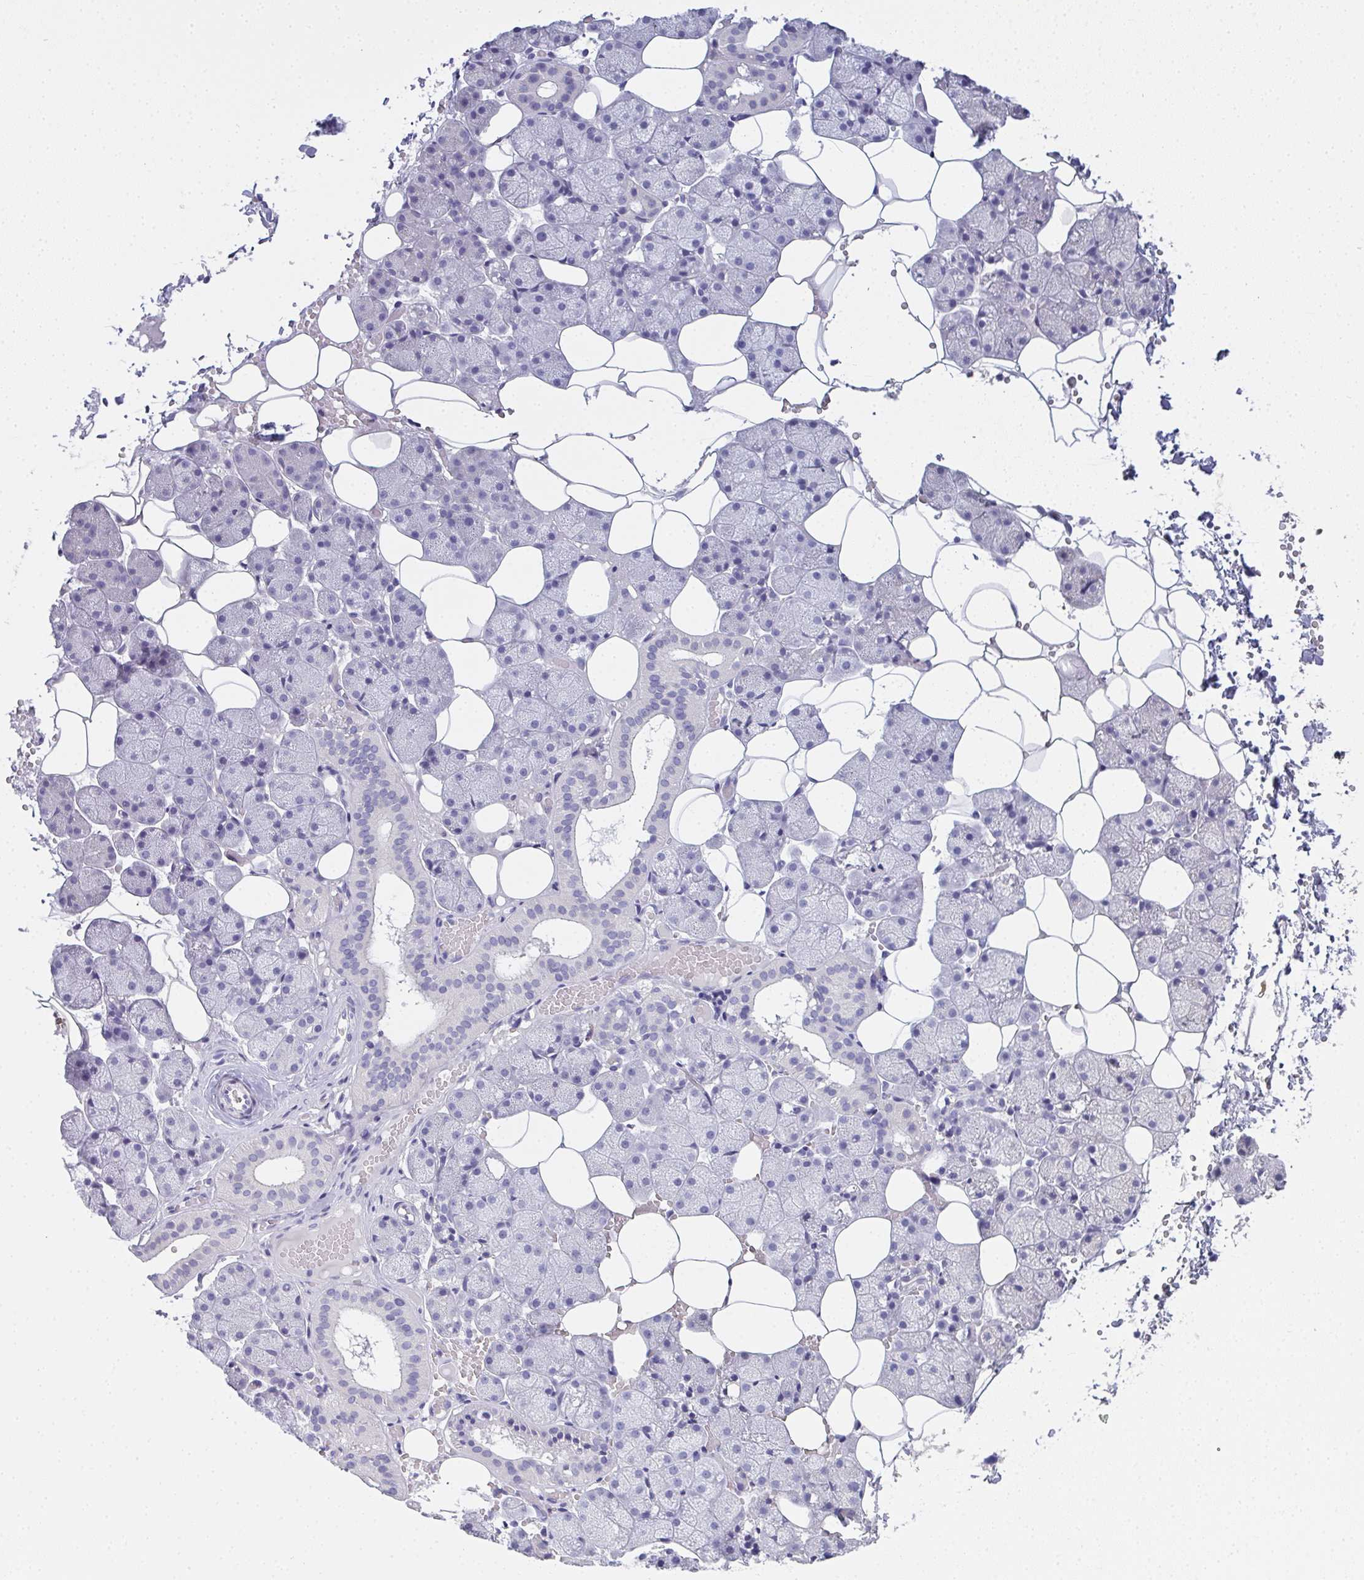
{"staining": {"intensity": "negative", "quantity": "none", "location": "none"}, "tissue": "salivary gland", "cell_type": "Glandular cells", "image_type": "normal", "snomed": [{"axis": "morphology", "description": "Normal tissue, NOS"}, {"axis": "topography", "description": "Salivary gland"}], "caption": "Immunohistochemistry image of benign salivary gland: salivary gland stained with DAB exhibits no significant protein expression in glandular cells.", "gene": "SLC36A2", "patient": {"sex": "male", "age": 38}}